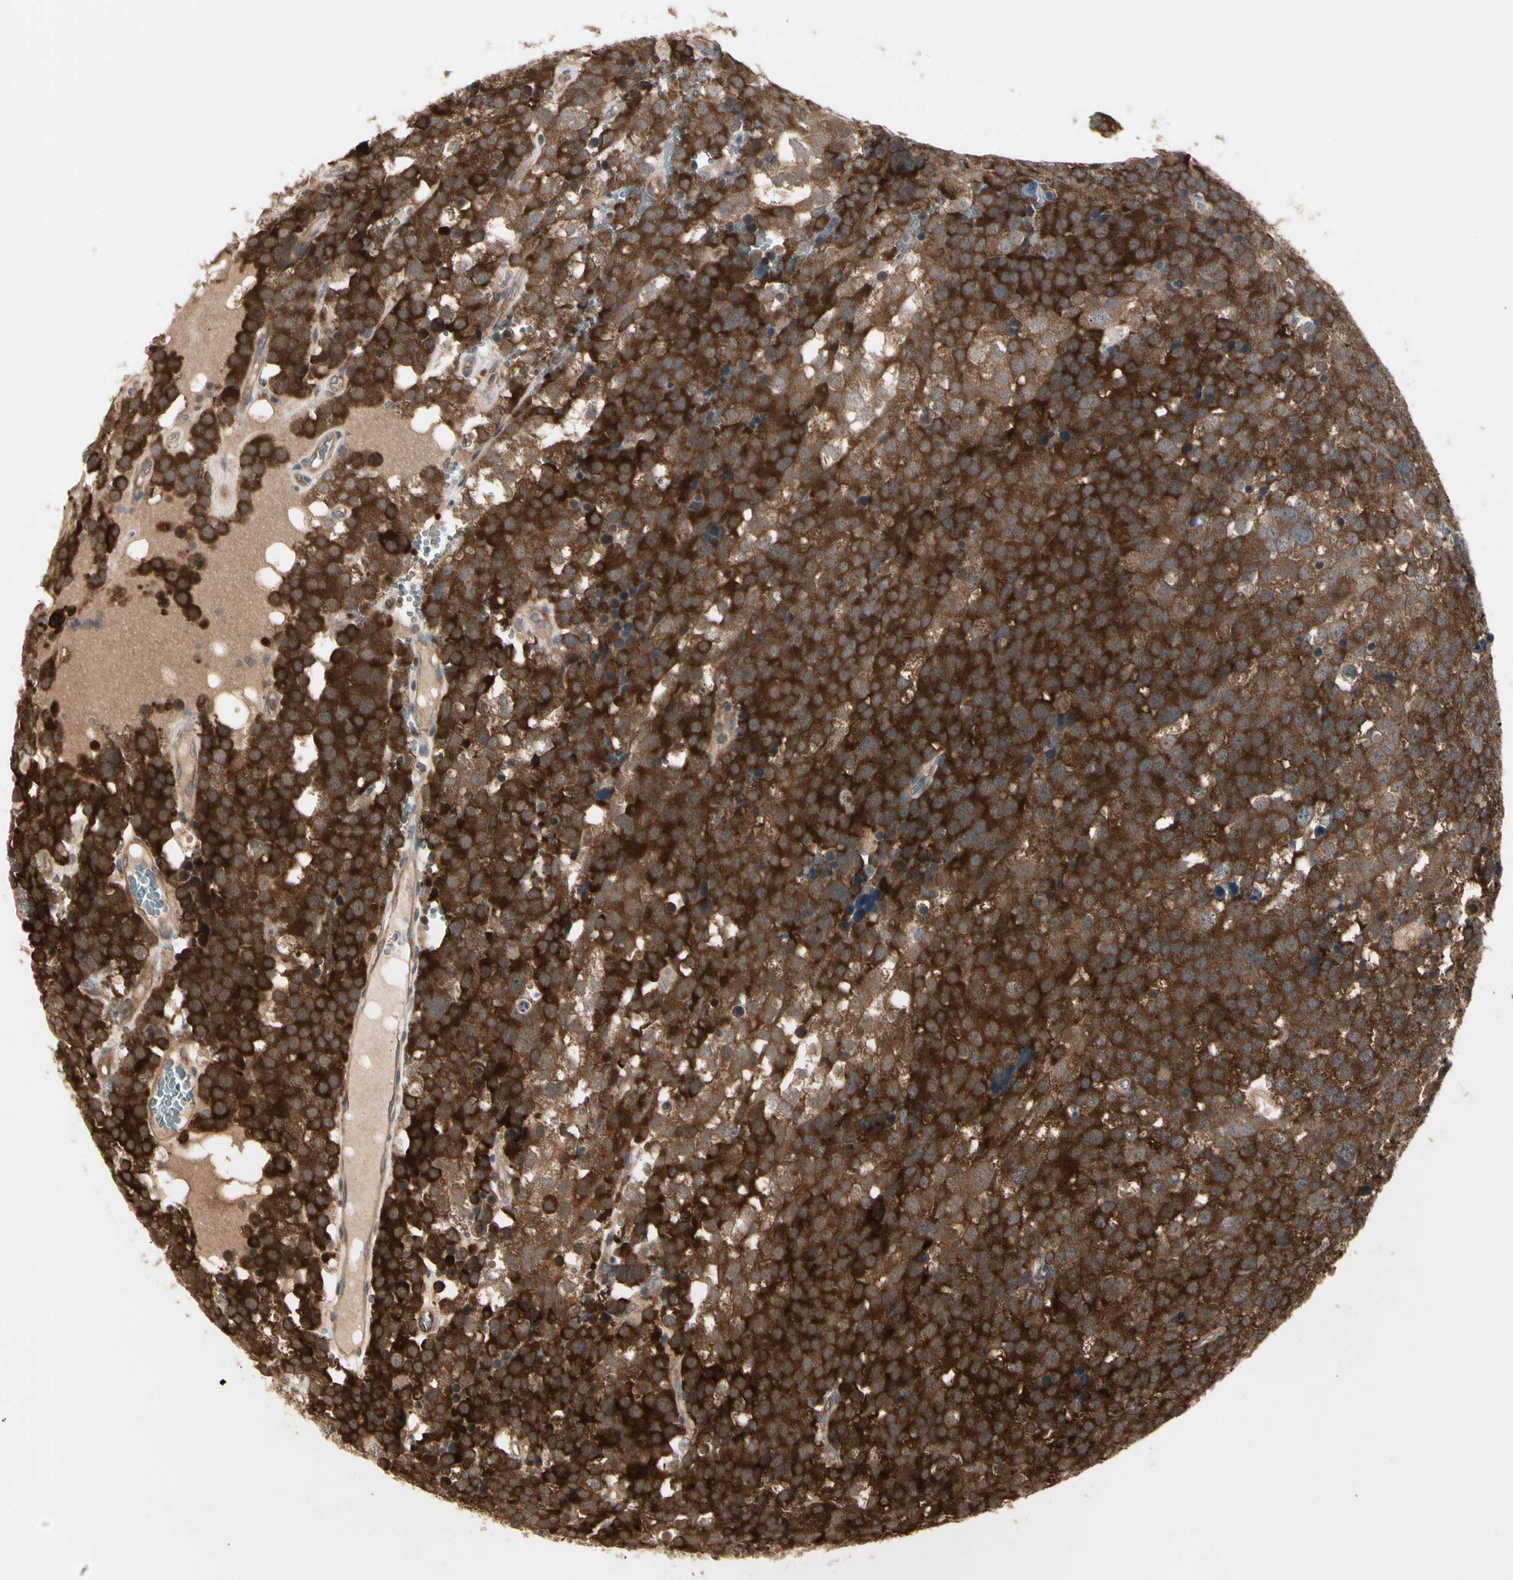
{"staining": {"intensity": "strong", "quantity": ">75%", "location": "cytoplasmic/membranous"}, "tissue": "testis cancer", "cell_type": "Tumor cells", "image_type": "cancer", "snomed": [{"axis": "morphology", "description": "Seminoma, NOS"}, {"axis": "topography", "description": "Testis"}], "caption": "Testis seminoma tissue reveals strong cytoplasmic/membranous expression in about >75% of tumor cells, visualized by immunohistochemistry. The staining was performed using DAB (3,3'-diaminobenzidine) to visualize the protein expression in brown, while the nuclei were stained in blue with hematoxylin (Magnification: 20x).", "gene": "OXSR1", "patient": {"sex": "male", "age": 71}}